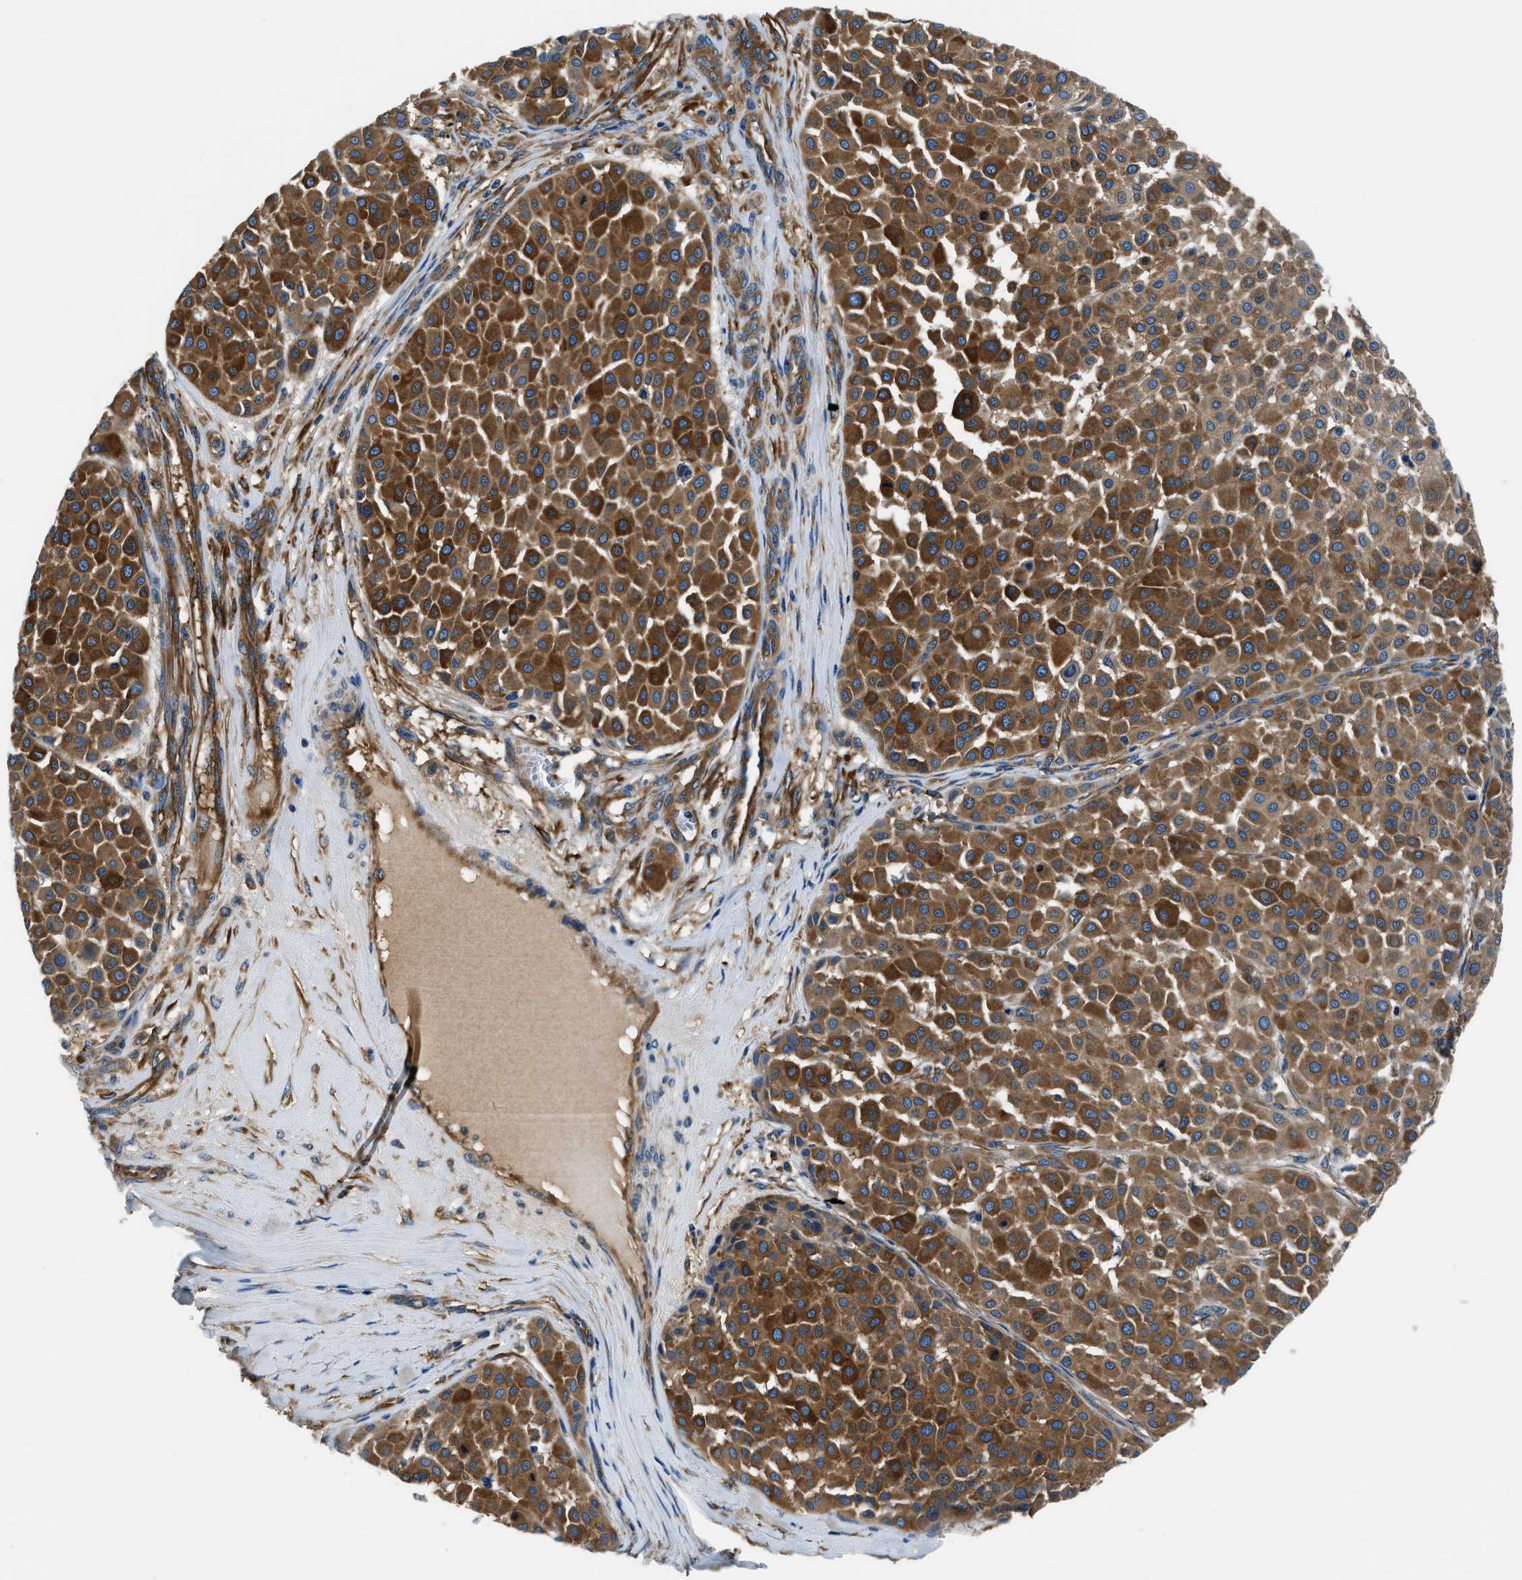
{"staining": {"intensity": "strong", "quantity": ">75%", "location": "cytoplasmic/membranous"}, "tissue": "melanoma", "cell_type": "Tumor cells", "image_type": "cancer", "snomed": [{"axis": "morphology", "description": "Malignant melanoma, Metastatic site"}, {"axis": "topography", "description": "Soft tissue"}], "caption": "The photomicrograph demonstrates immunohistochemical staining of malignant melanoma (metastatic site). There is strong cytoplasmic/membranous expression is seen in about >75% of tumor cells.", "gene": "EEA1", "patient": {"sex": "male", "age": 41}}